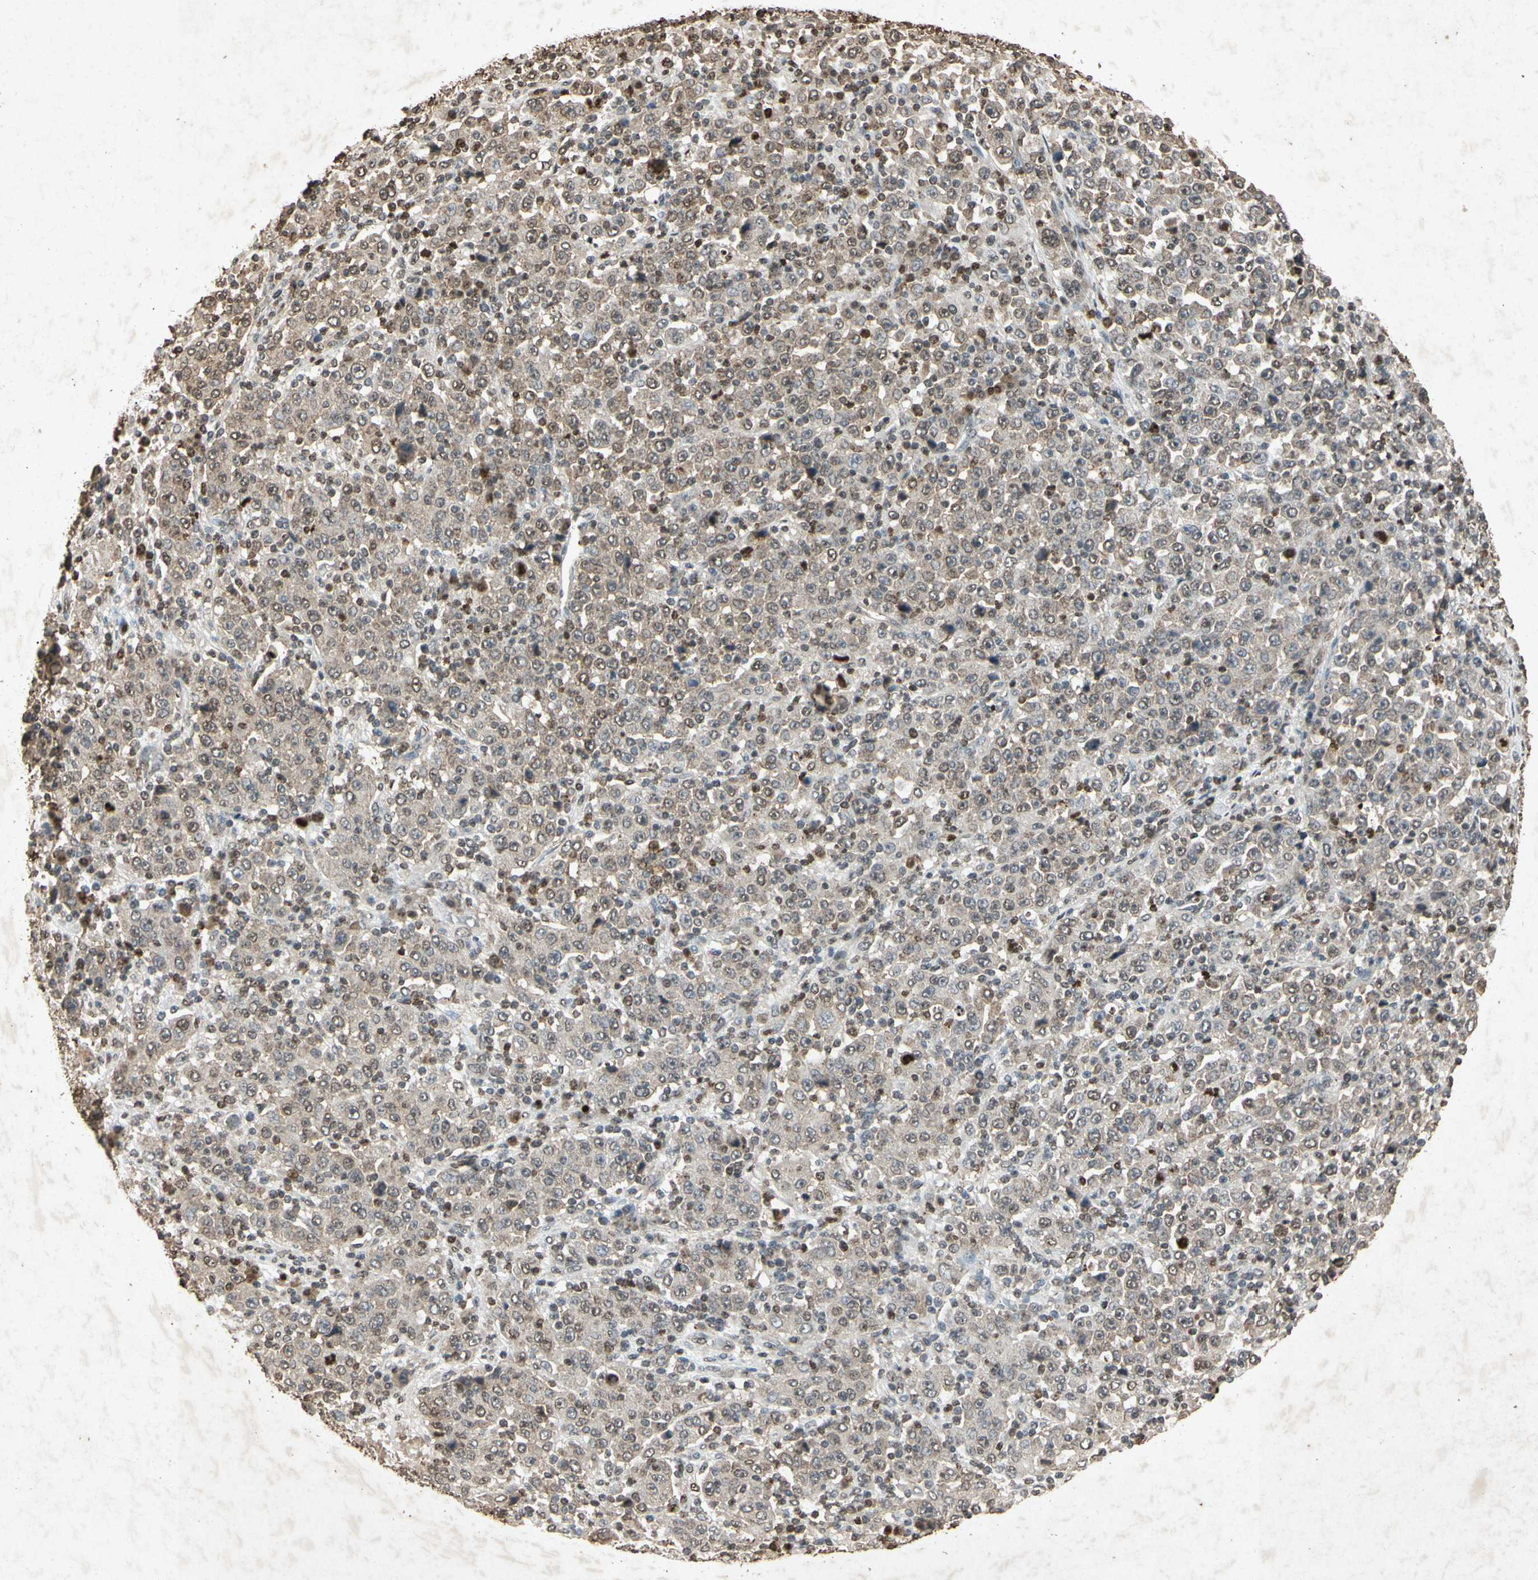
{"staining": {"intensity": "weak", "quantity": "25%-75%", "location": "cytoplasmic/membranous,nuclear"}, "tissue": "stomach cancer", "cell_type": "Tumor cells", "image_type": "cancer", "snomed": [{"axis": "morphology", "description": "Normal tissue, NOS"}, {"axis": "morphology", "description": "Adenocarcinoma, NOS"}, {"axis": "topography", "description": "Stomach, upper"}, {"axis": "topography", "description": "Stomach"}], "caption": "Protein staining of adenocarcinoma (stomach) tissue reveals weak cytoplasmic/membranous and nuclear positivity in about 25%-75% of tumor cells. Using DAB (3,3'-diaminobenzidine) (brown) and hematoxylin (blue) stains, captured at high magnification using brightfield microscopy.", "gene": "MSRB1", "patient": {"sex": "male", "age": 59}}